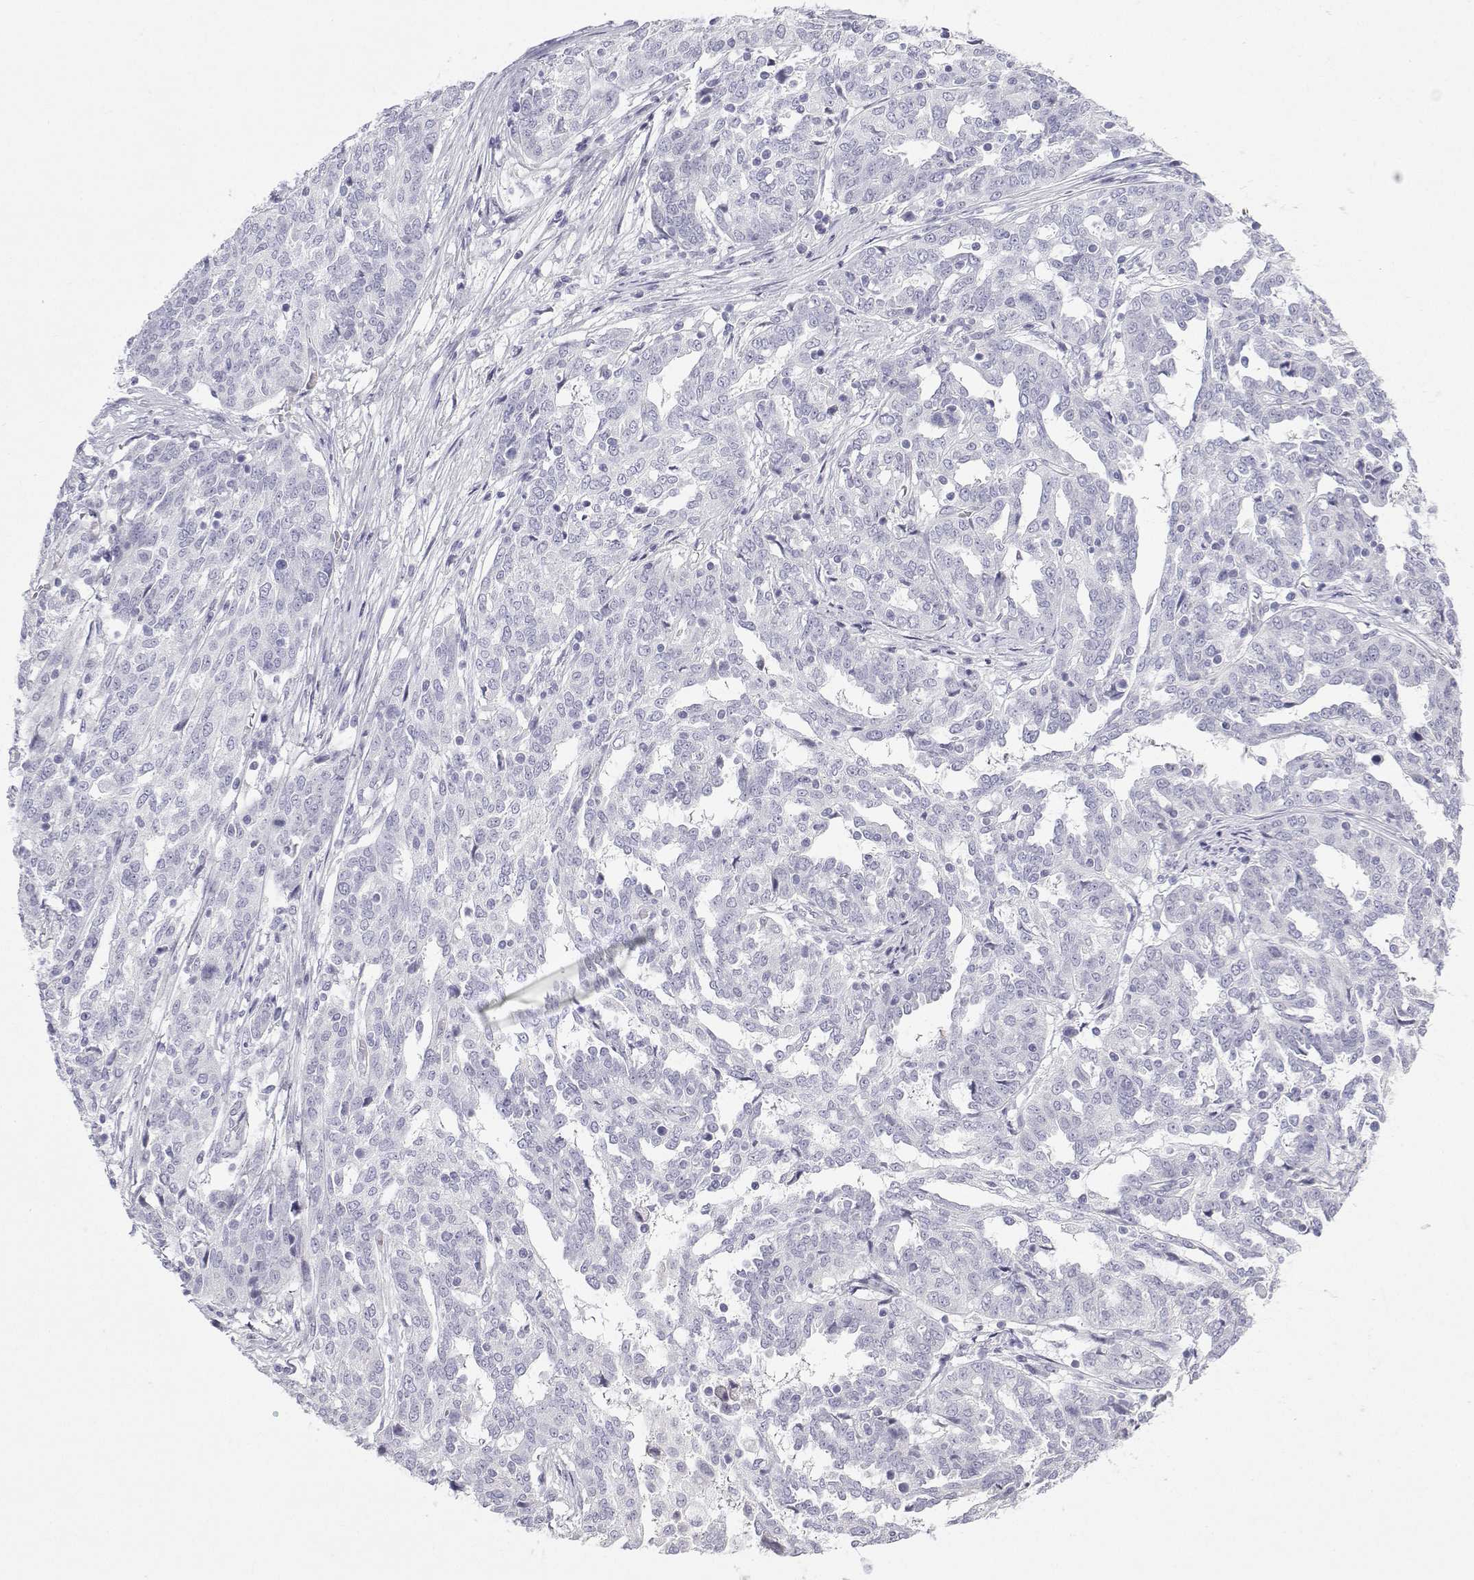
{"staining": {"intensity": "negative", "quantity": "none", "location": "none"}, "tissue": "ovarian cancer", "cell_type": "Tumor cells", "image_type": "cancer", "snomed": [{"axis": "morphology", "description": "Cystadenocarcinoma, serous, NOS"}, {"axis": "topography", "description": "Ovary"}], "caption": "High magnification brightfield microscopy of serous cystadenocarcinoma (ovarian) stained with DAB (3,3'-diaminobenzidine) (brown) and counterstained with hematoxylin (blue): tumor cells show no significant expression.", "gene": "TTN", "patient": {"sex": "female", "age": 67}}